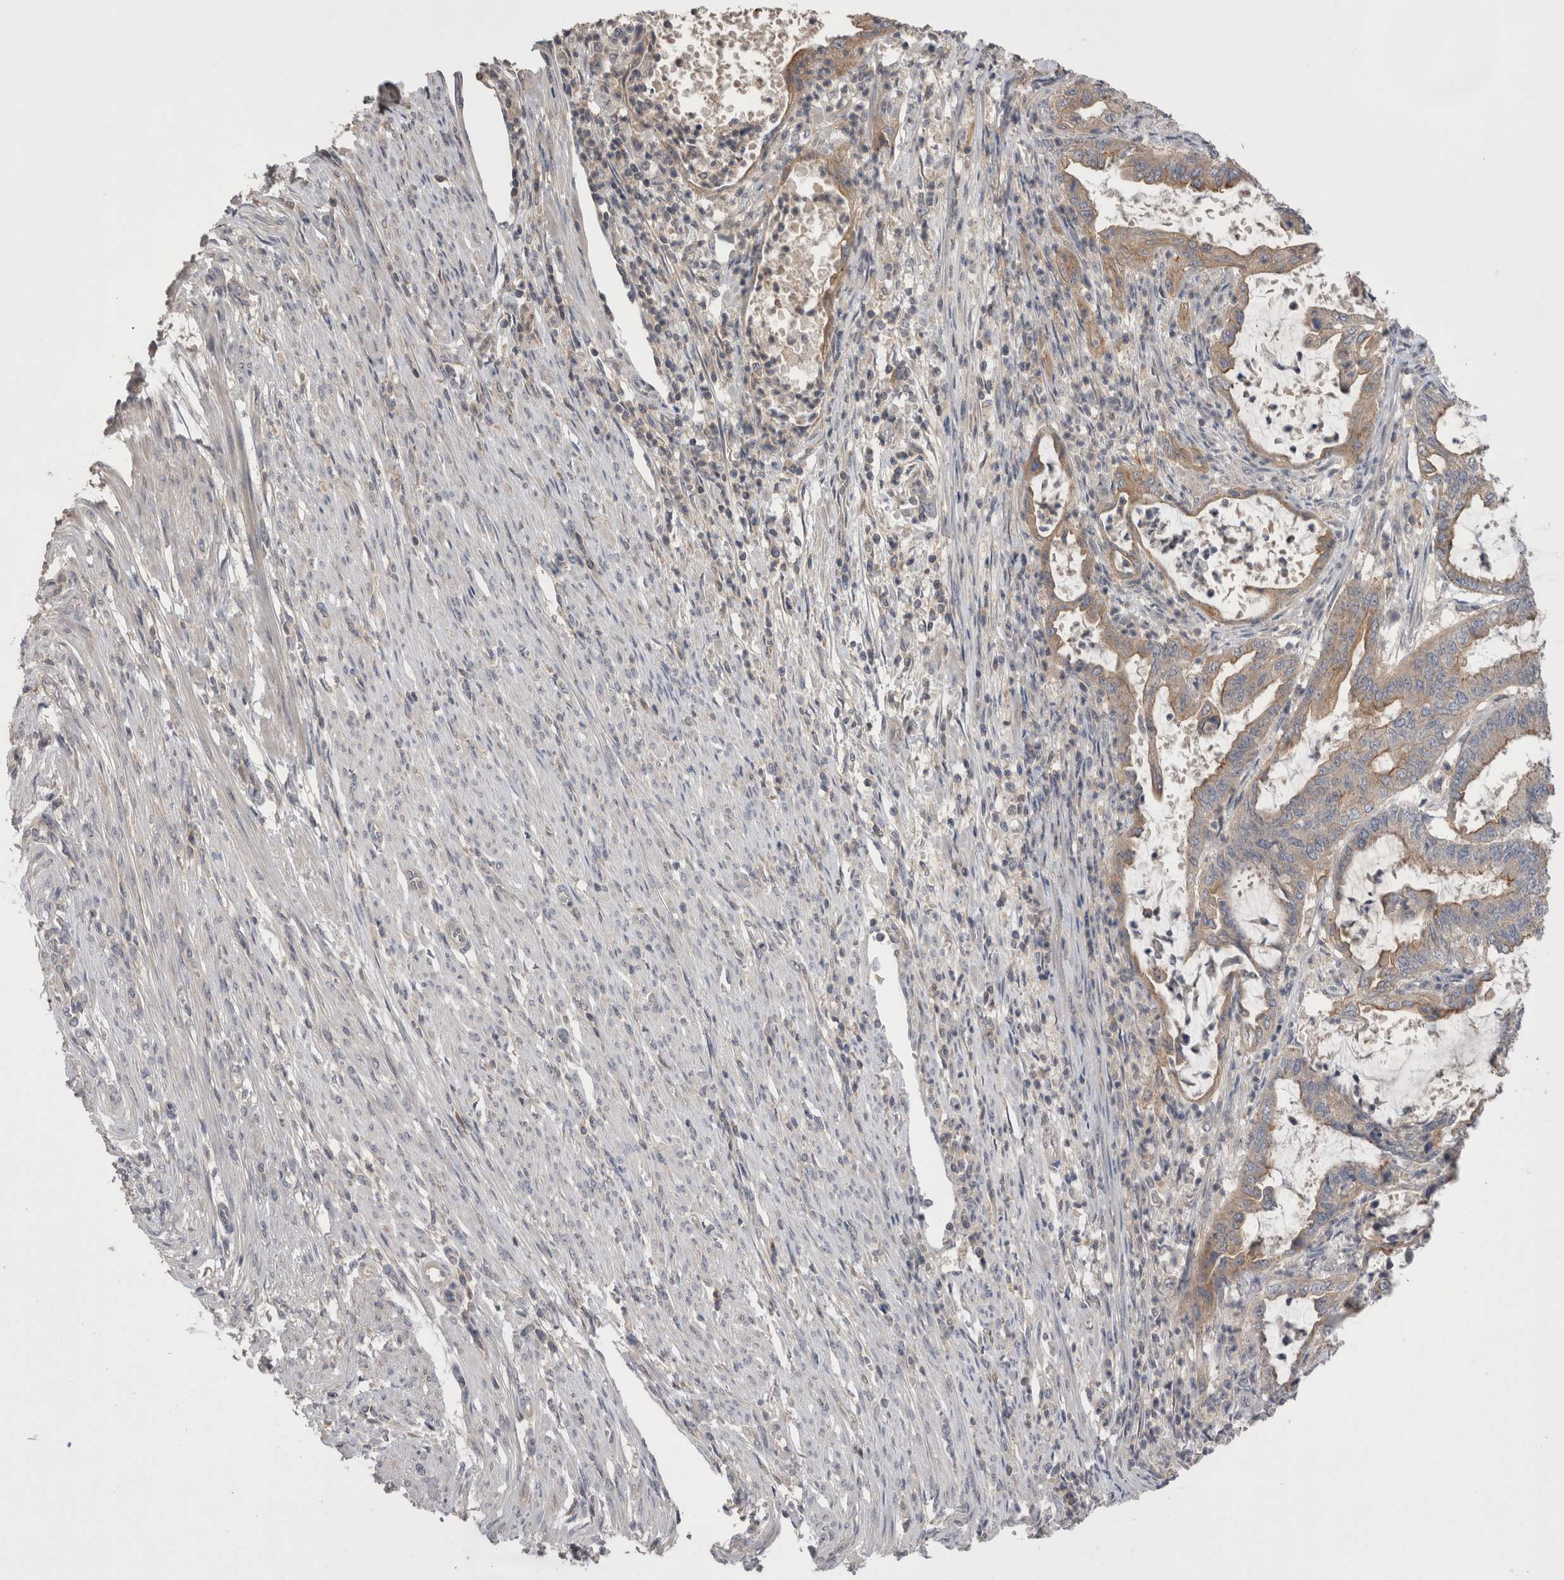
{"staining": {"intensity": "moderate", "quantity": ">75%", "location": "cytoplasmic/membranous"}, "tissue": "endometrial cancer", "cell_type": "Tumor cells", "image_type": "cancer", "snomed": [{"axis": "morphology", "description": "Adenocarcinoma, NOS"}, {"axis": "topography", "description": "Endometrium"}], "caption": "Tumor cells display medium levels of moderate cytoplasmic/membranous expression in approximately >75% of cells in endometrial adenocarcinoma. (DAB = brown stain, brightfield microscopy at high magnification).", "gene": "OTOR", "patient": {"sex": "female", "age": 51}}